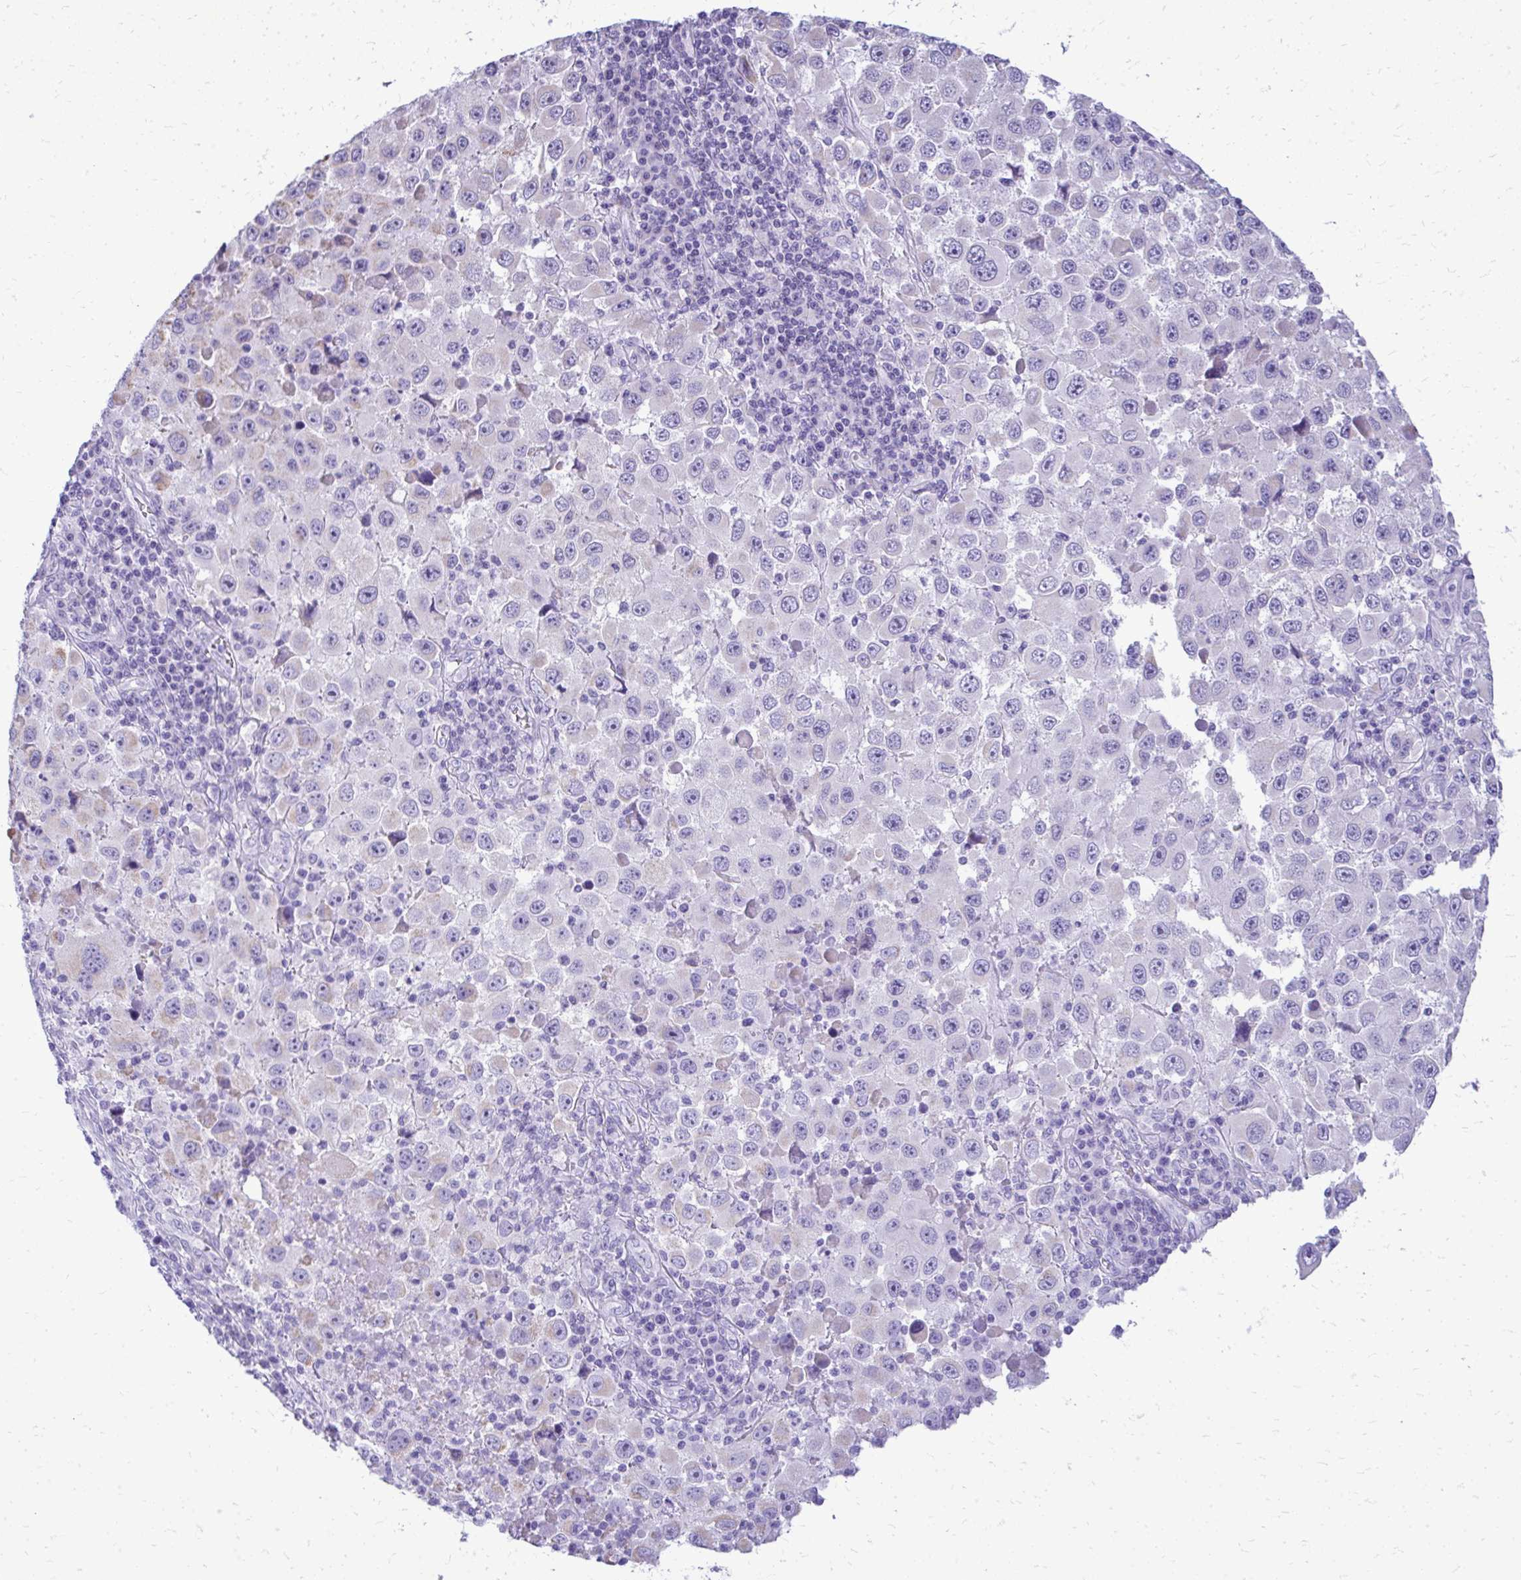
{"staining": {"intensity": "negative", "quantity": "none", "location": "none"}, "tissue": "melanoma", "cell_type": "Tumor cells", "image_type": "cancer", "snomed": [{"axis": "morphology", "description": "Malignant melanoma, Metastatic site"}, {"axis": "topography", "description": "Lymph node"}], "caption": "Protein analysis of malignant melanoma (metastatic site) reveals no significant positivity in tumor cells.", "gene": "RALYL", "patient": {"sex": "female", "age": 67}}